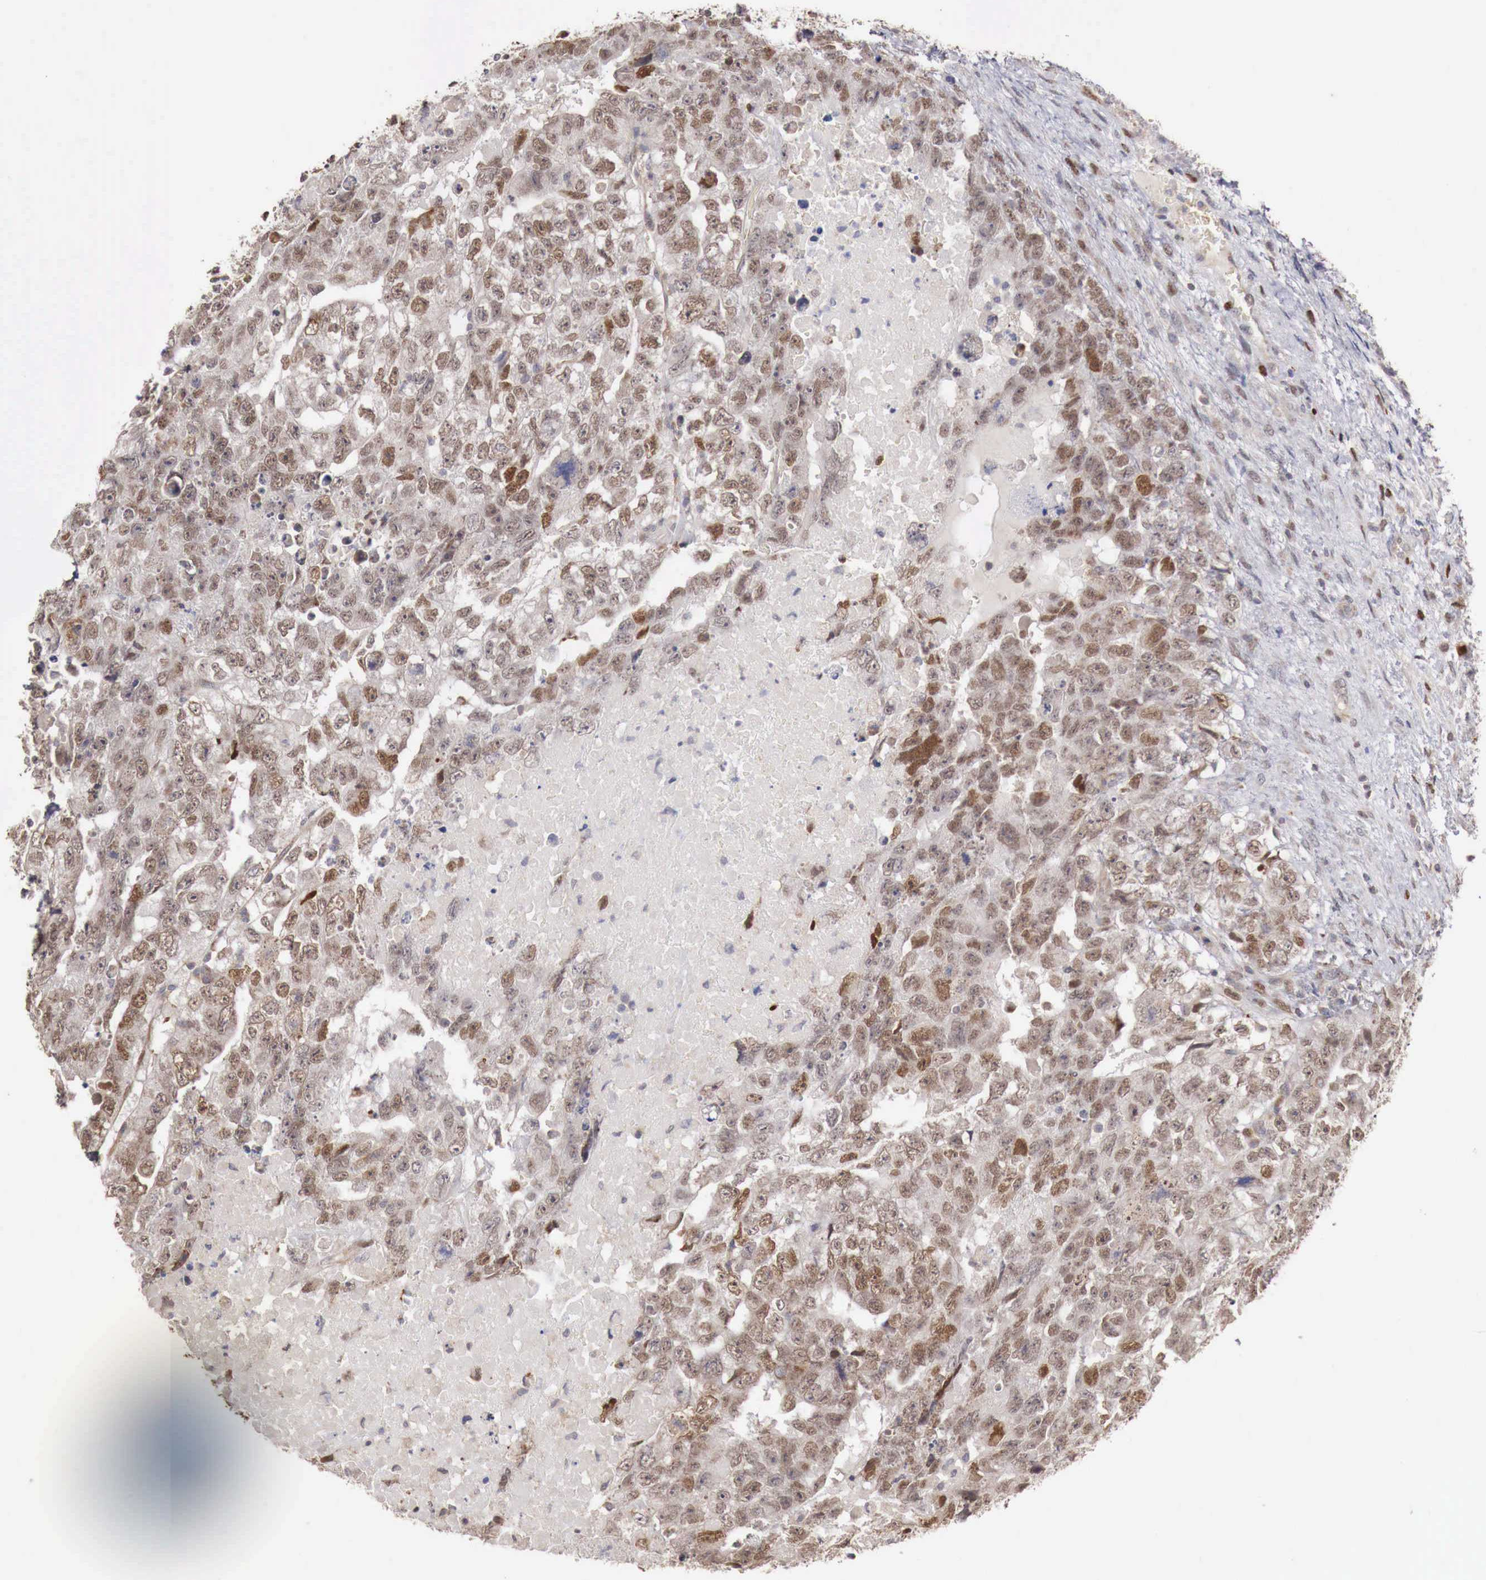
{"staining": {"intensity": "moderate", "quantity": "25%-75%", "location": "nuclear"}, "tissue": "testis cancer", "cell_type": "Tumor cells", "image_type": "cancer", "snomed": [{"axis": "morphology", "description": "Carcinoma, Embryonal, NOS"}, {"axis": "topography", "description": "Testis"}], "caption": "Immunohistochemical staining of testis embryonal carcinoma demonstrates medium levels of moderate nuclear positivity in about 25%-75% of tumor cells.", "gene": "KHDRBS2", "patient": {"sex": "male", "age": 36}}